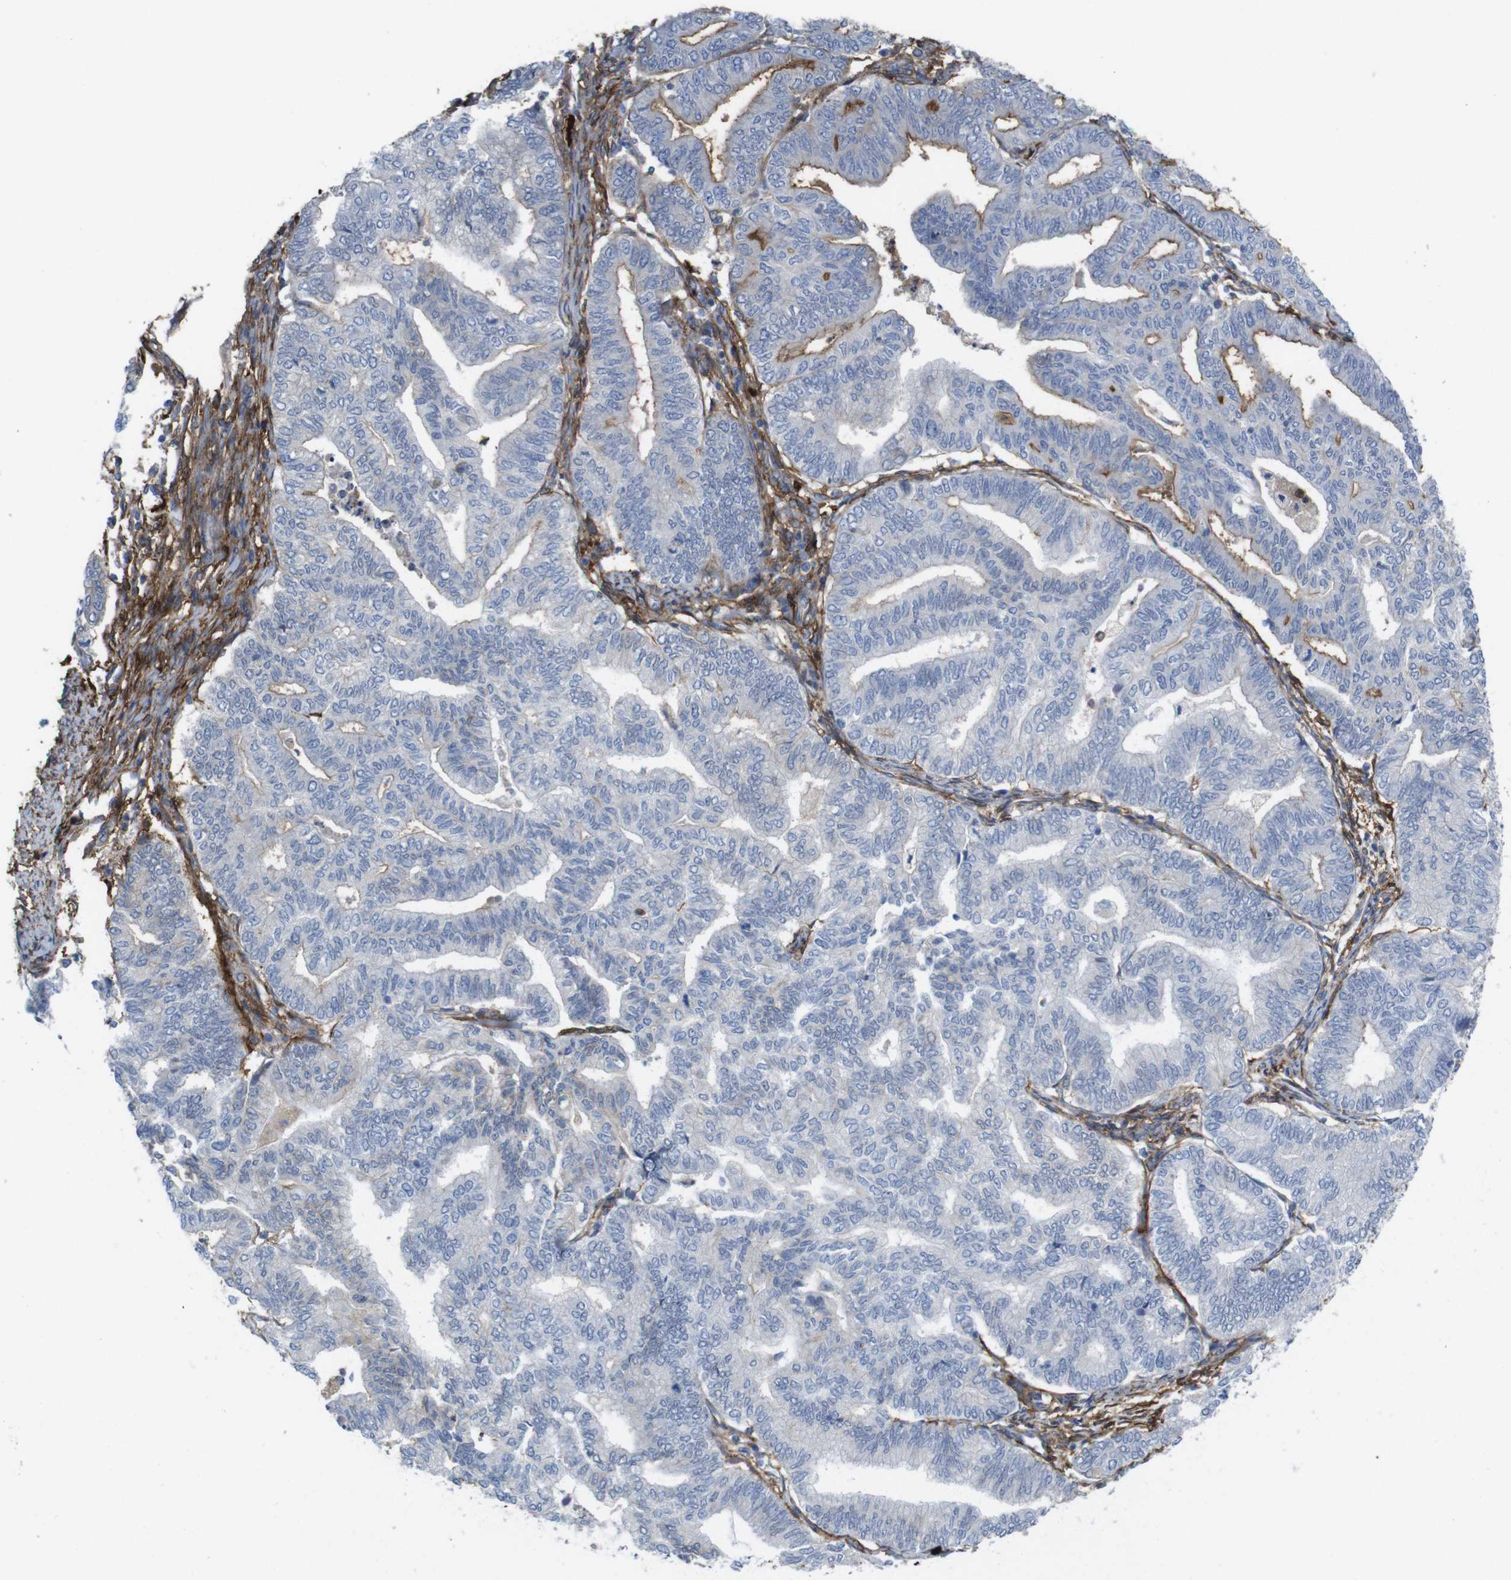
{"staining": {"intensity": "moderate", "quantity": "<25%", "location": "cytoplasmic/membranous"}, "tissue": "endometrial cancer", "cell_type": "Tumor cells", "image_type": "cancer", "snomed": [{"axis": "morphology", "description": "Adenocarcinoma, NOS"}, {"axis": "topography", "description": "Endometrium"}], "caption": "About <25% of tumor cells in endometrial cancer reveal moderate cytoplasmic/membranous protein positivity as visualized by brown immunohistochemical staining.", "gene": "CYBRD1", "patient": {"sex": "female", "age": 79}}